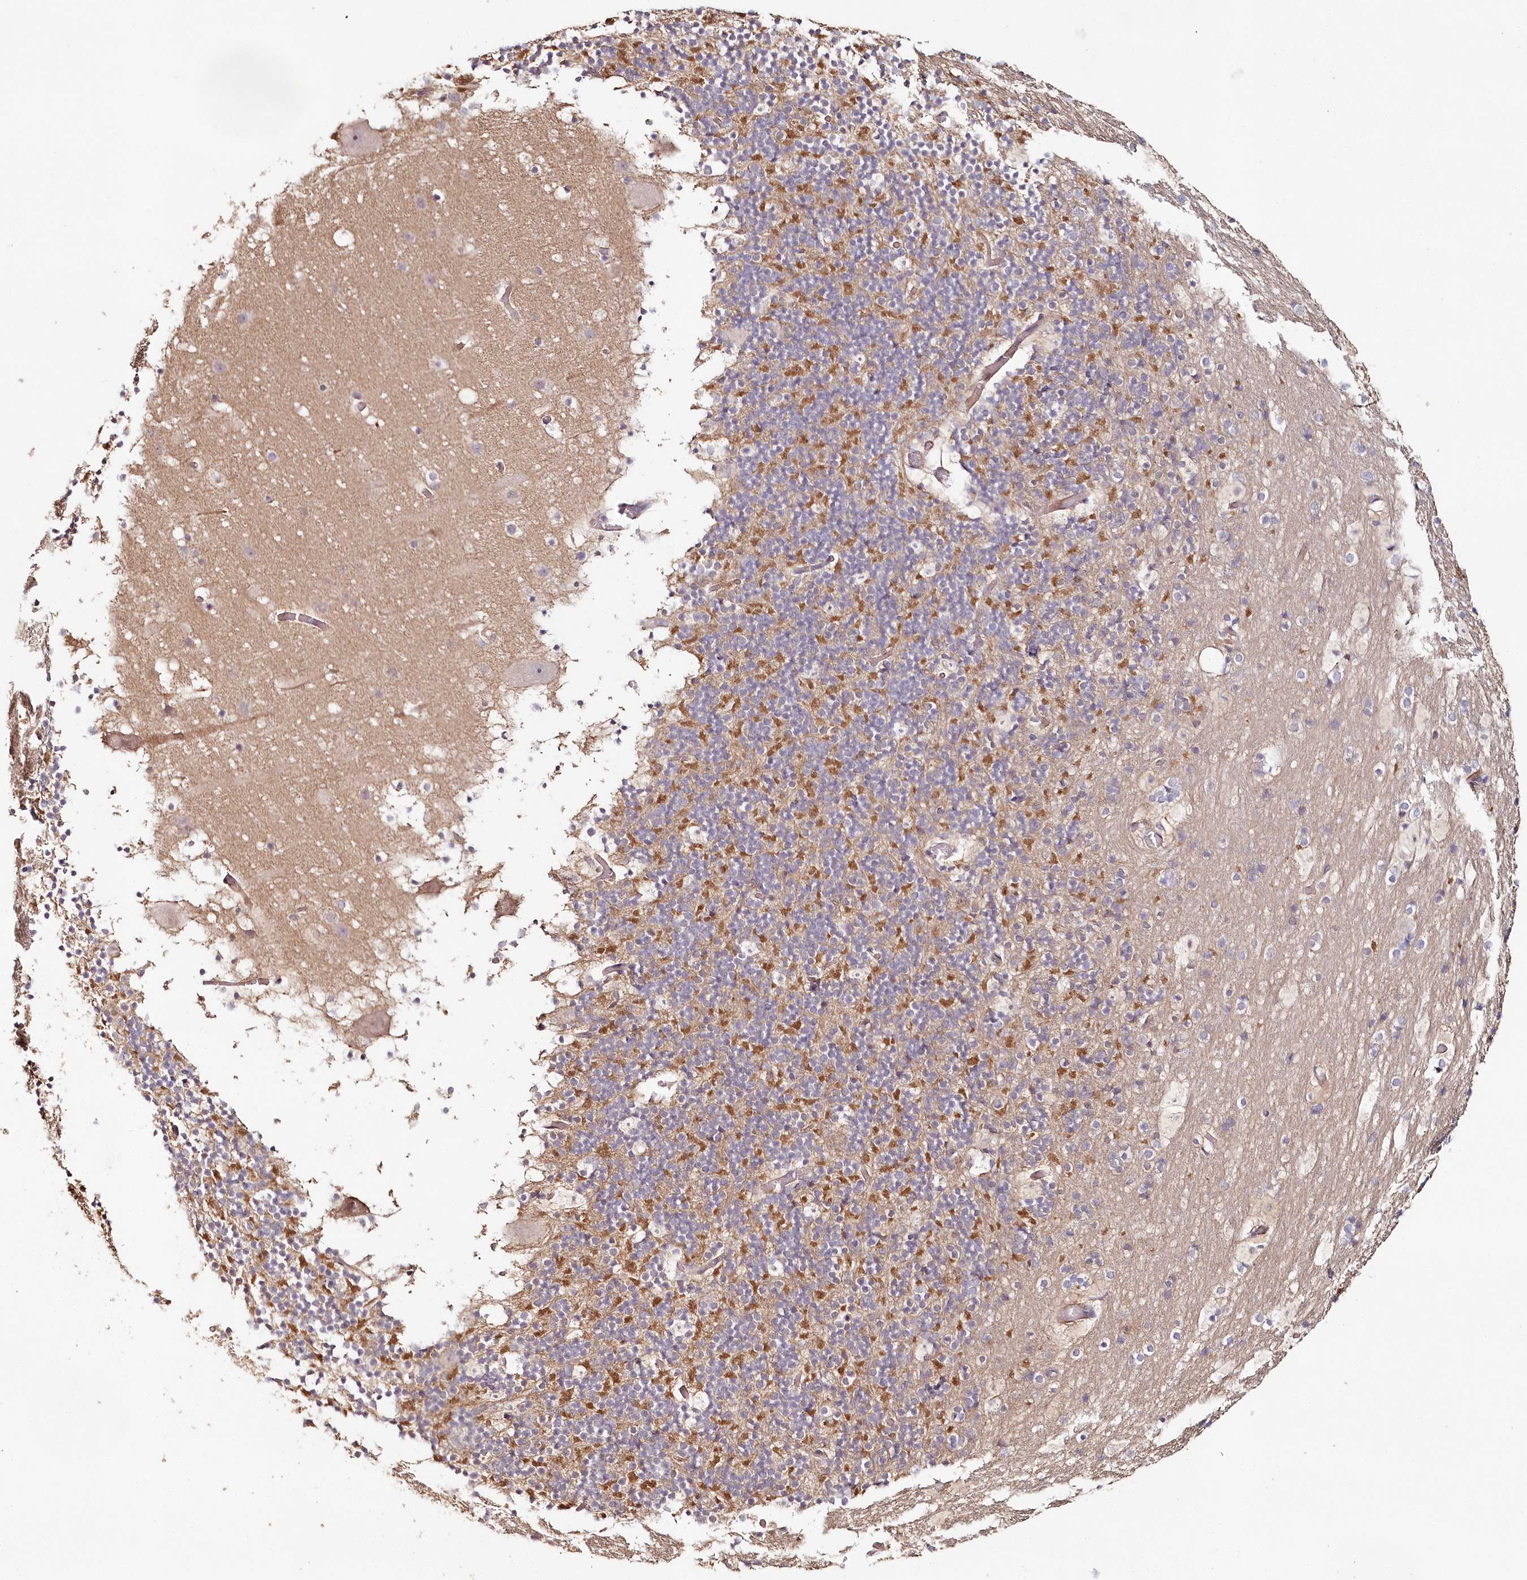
{"staining": {"intensity": "moderate", "quantity": "25%-75%", "location": "cytoplasmic/membranous"}, "tissue": "cerebellum", "cell_type": "Cells in granular layer", "image_type": "normal", "snomed": [{"axis": "morphology", "description": "Normal tissue, NOS"}, {"axis": "topography", "description": "Cerebellum"}], "caption": "Unremarkable cerebellum reveals moderate cytoplasmic/membranous positivity in approximately 25%-75% of cells in granular layer, visualized by immunohistochemistry. (Stains: DAB in brown, nuclei in blue, Microscopy: brightfield microscopy at high magnification).", "gene": "HYCC2", "patient": {"sex": "male", "age": 57}}